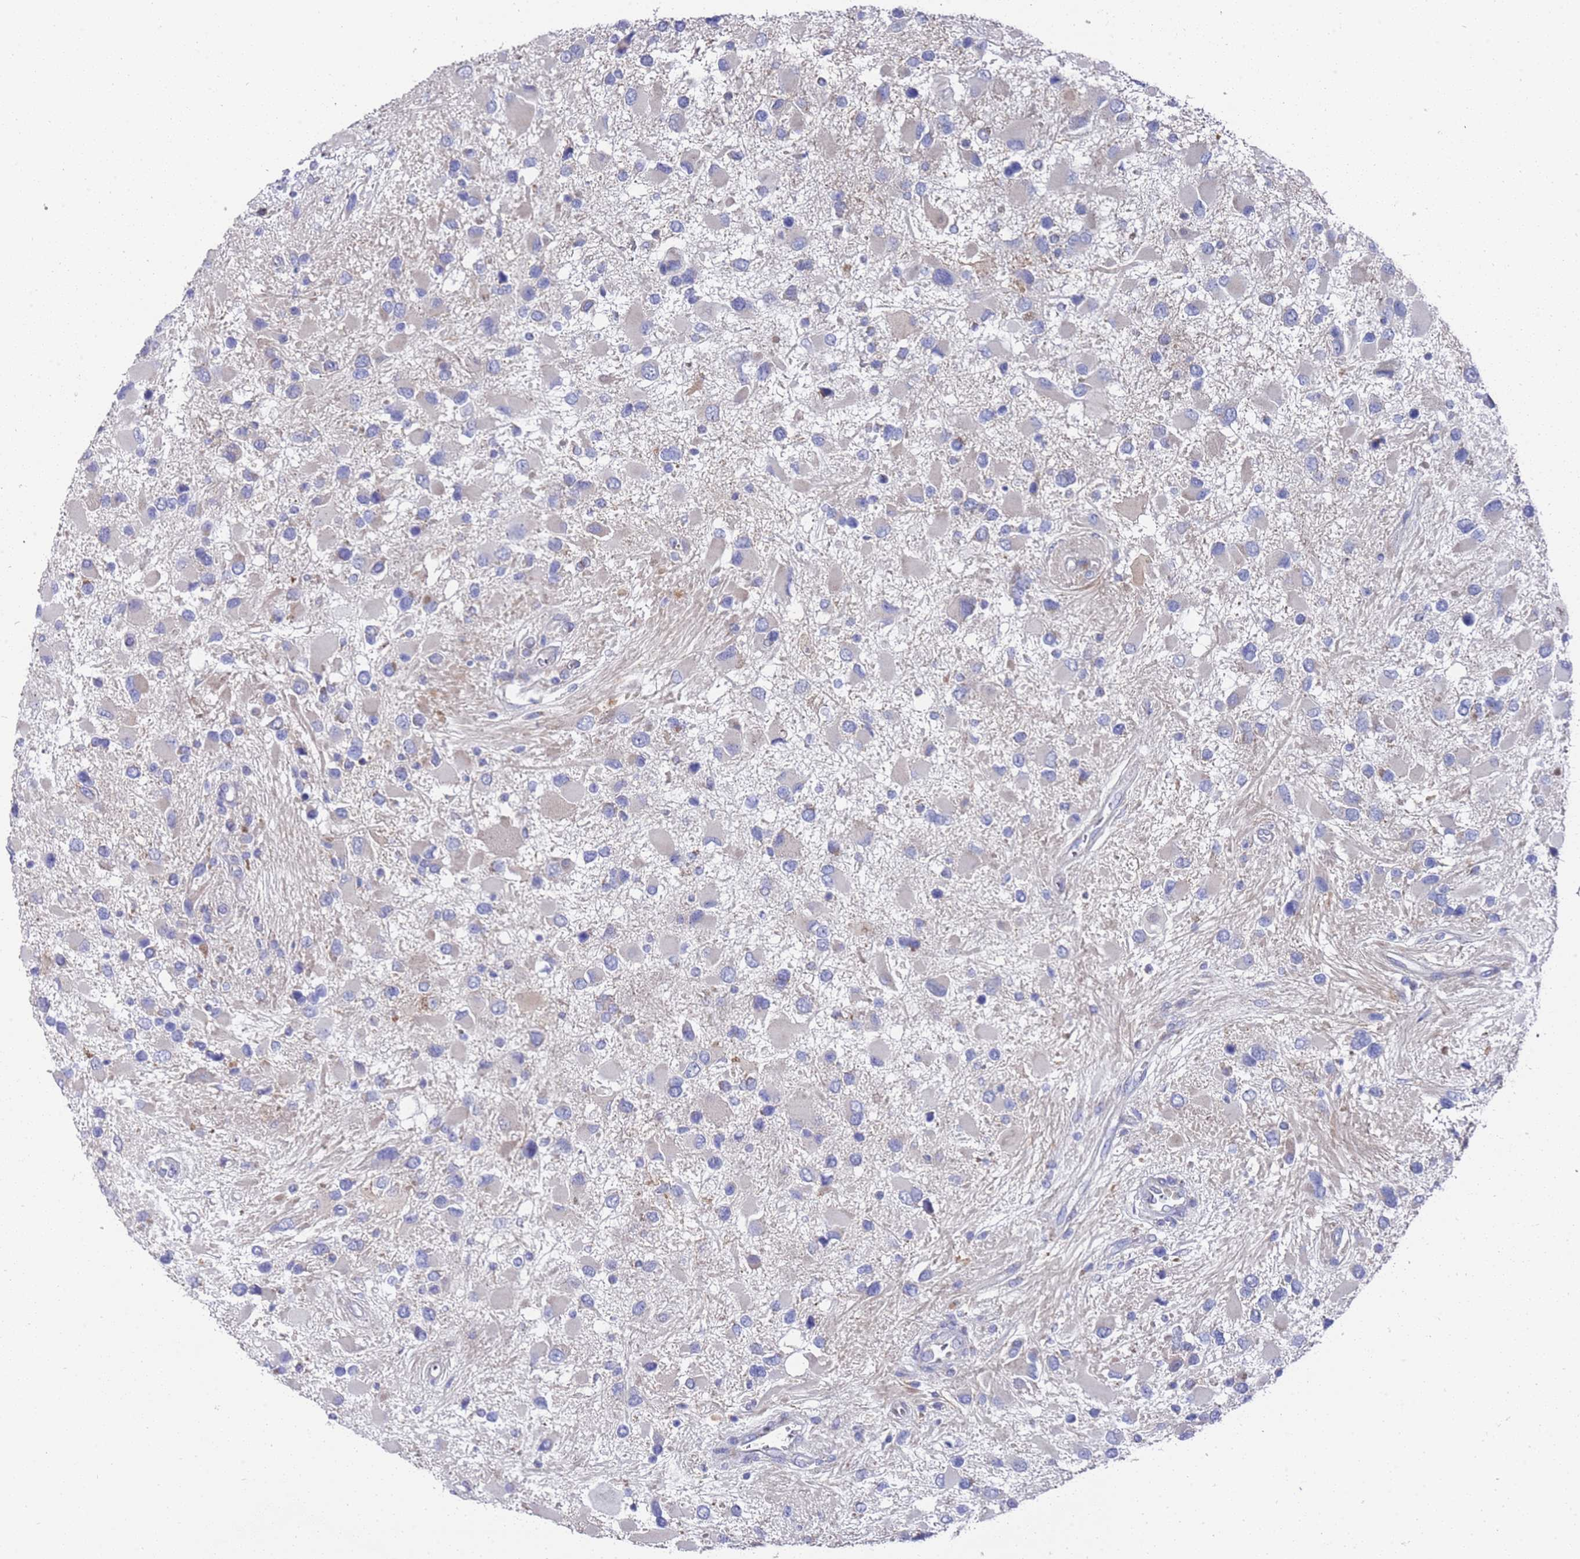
{"staining": {"intensity": "negative", "quantity": "none", "location": "none"}, "tissue": "glioma", "cell_type": "Tumor cells", "image_type": "cancer", "snomed": [{"axis": "morphology", "description": "Glioma, malignant, High grade"}, {"axis": "topography", "description": "Brain"}], "caption": "The histopathology image shows no staining of tumor cells in glioma. (DAB (3,3'-diaminobenzidine) immunohistochemistry with hematoxylin counter stain).", "gene": "NPEPPS", "patient": {"sex": "male", "age": 53}}